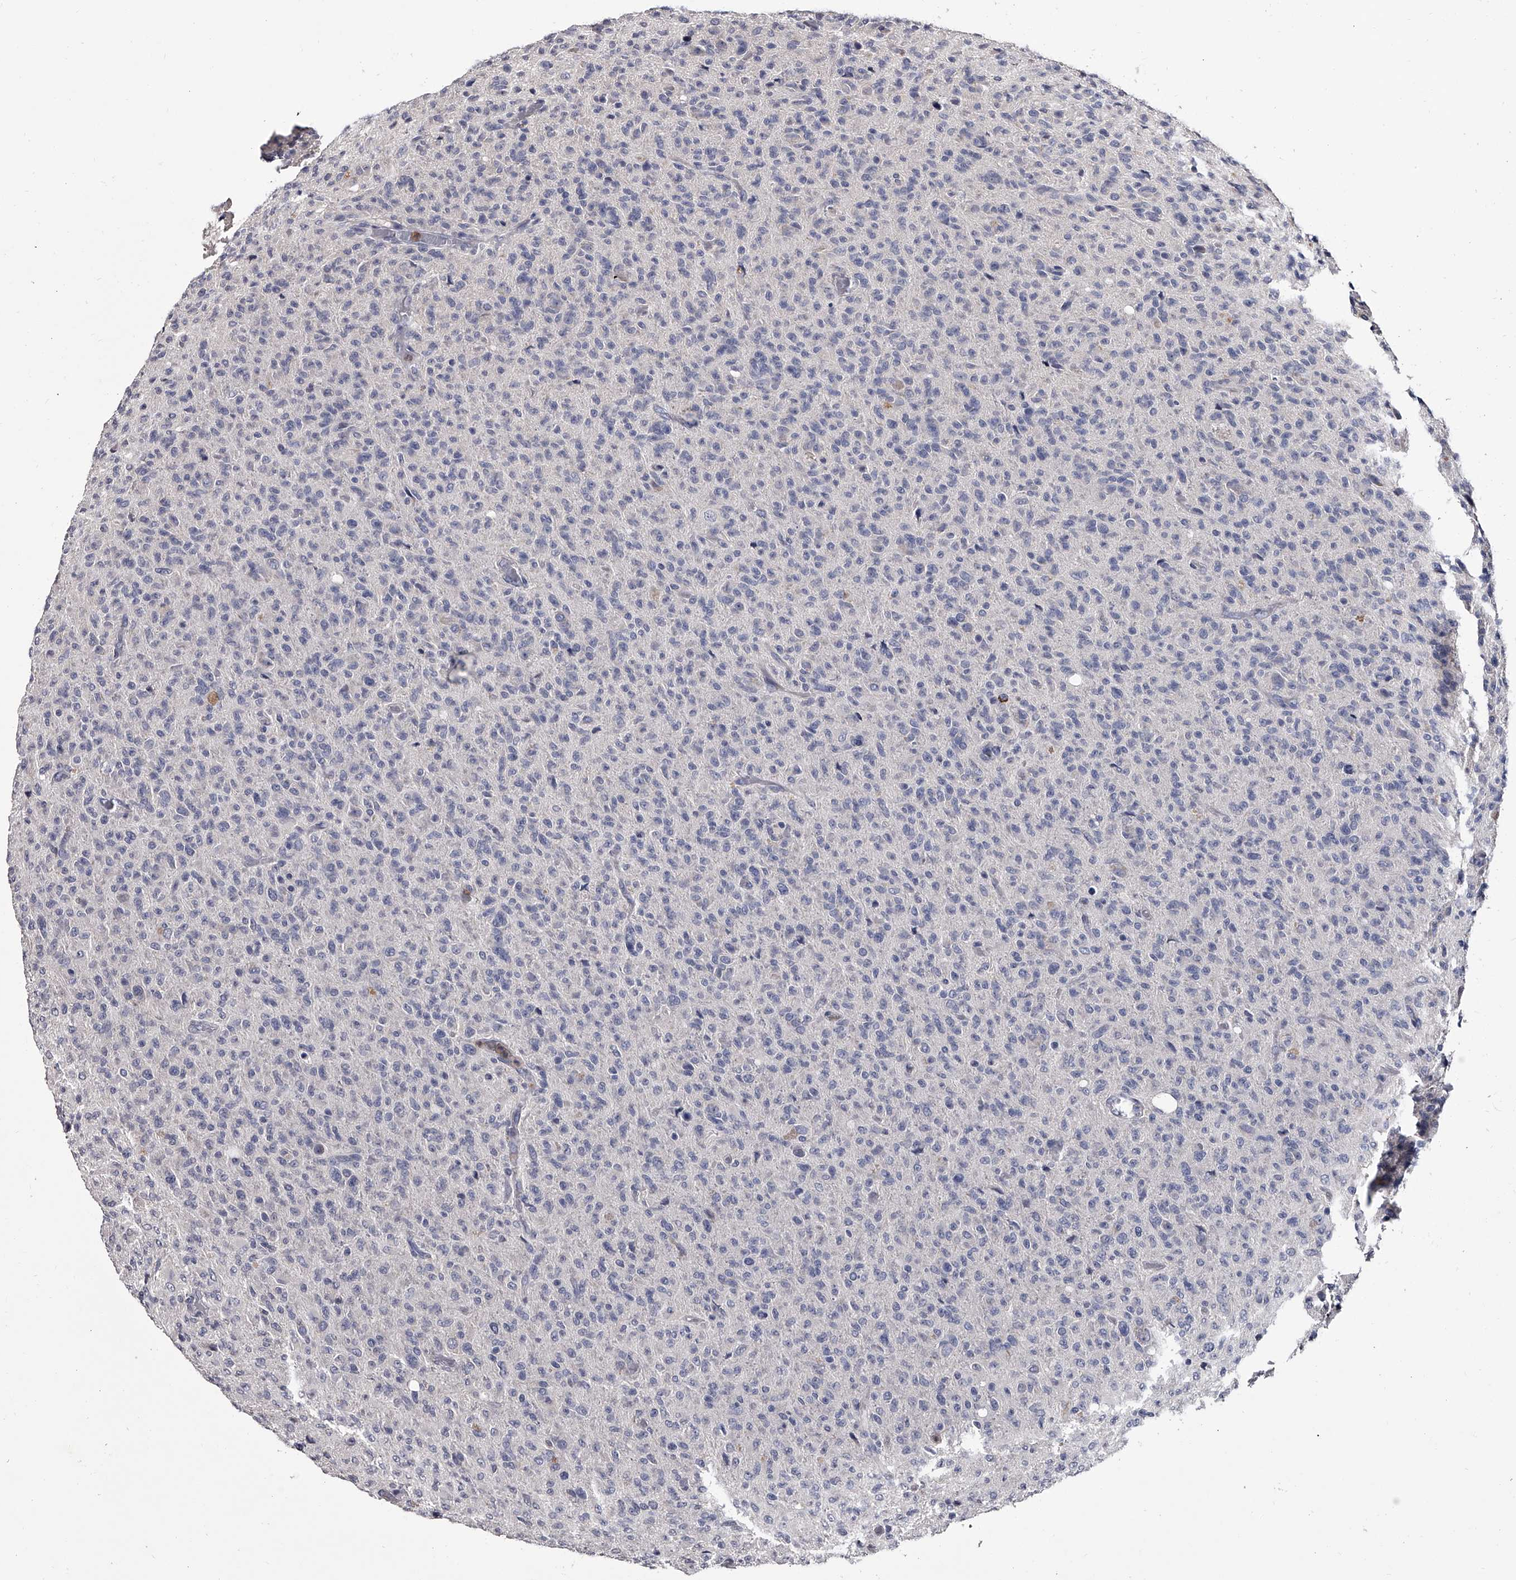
{"staining": {"intensity": "negative", "quantity": "none", "location": "none"}, "tissue": "glioma", "cell_type": "Tumor cells", "image_type": "cancer", "snomed": [{"axis": "morphology", "description": "Glioma, malignant, High grade"}, {"axis": "topography", "description": "Brain"}], "caption": "DAB (3,3'-diaminobenzidine) immunohistochemical staining of human glioma demonstrates no significant staining in tumor cells. (IHC, brightfield microscopy, high magnification).", "gene": "GAPVD1", "patient": {"sex": "female", "age": 57}}